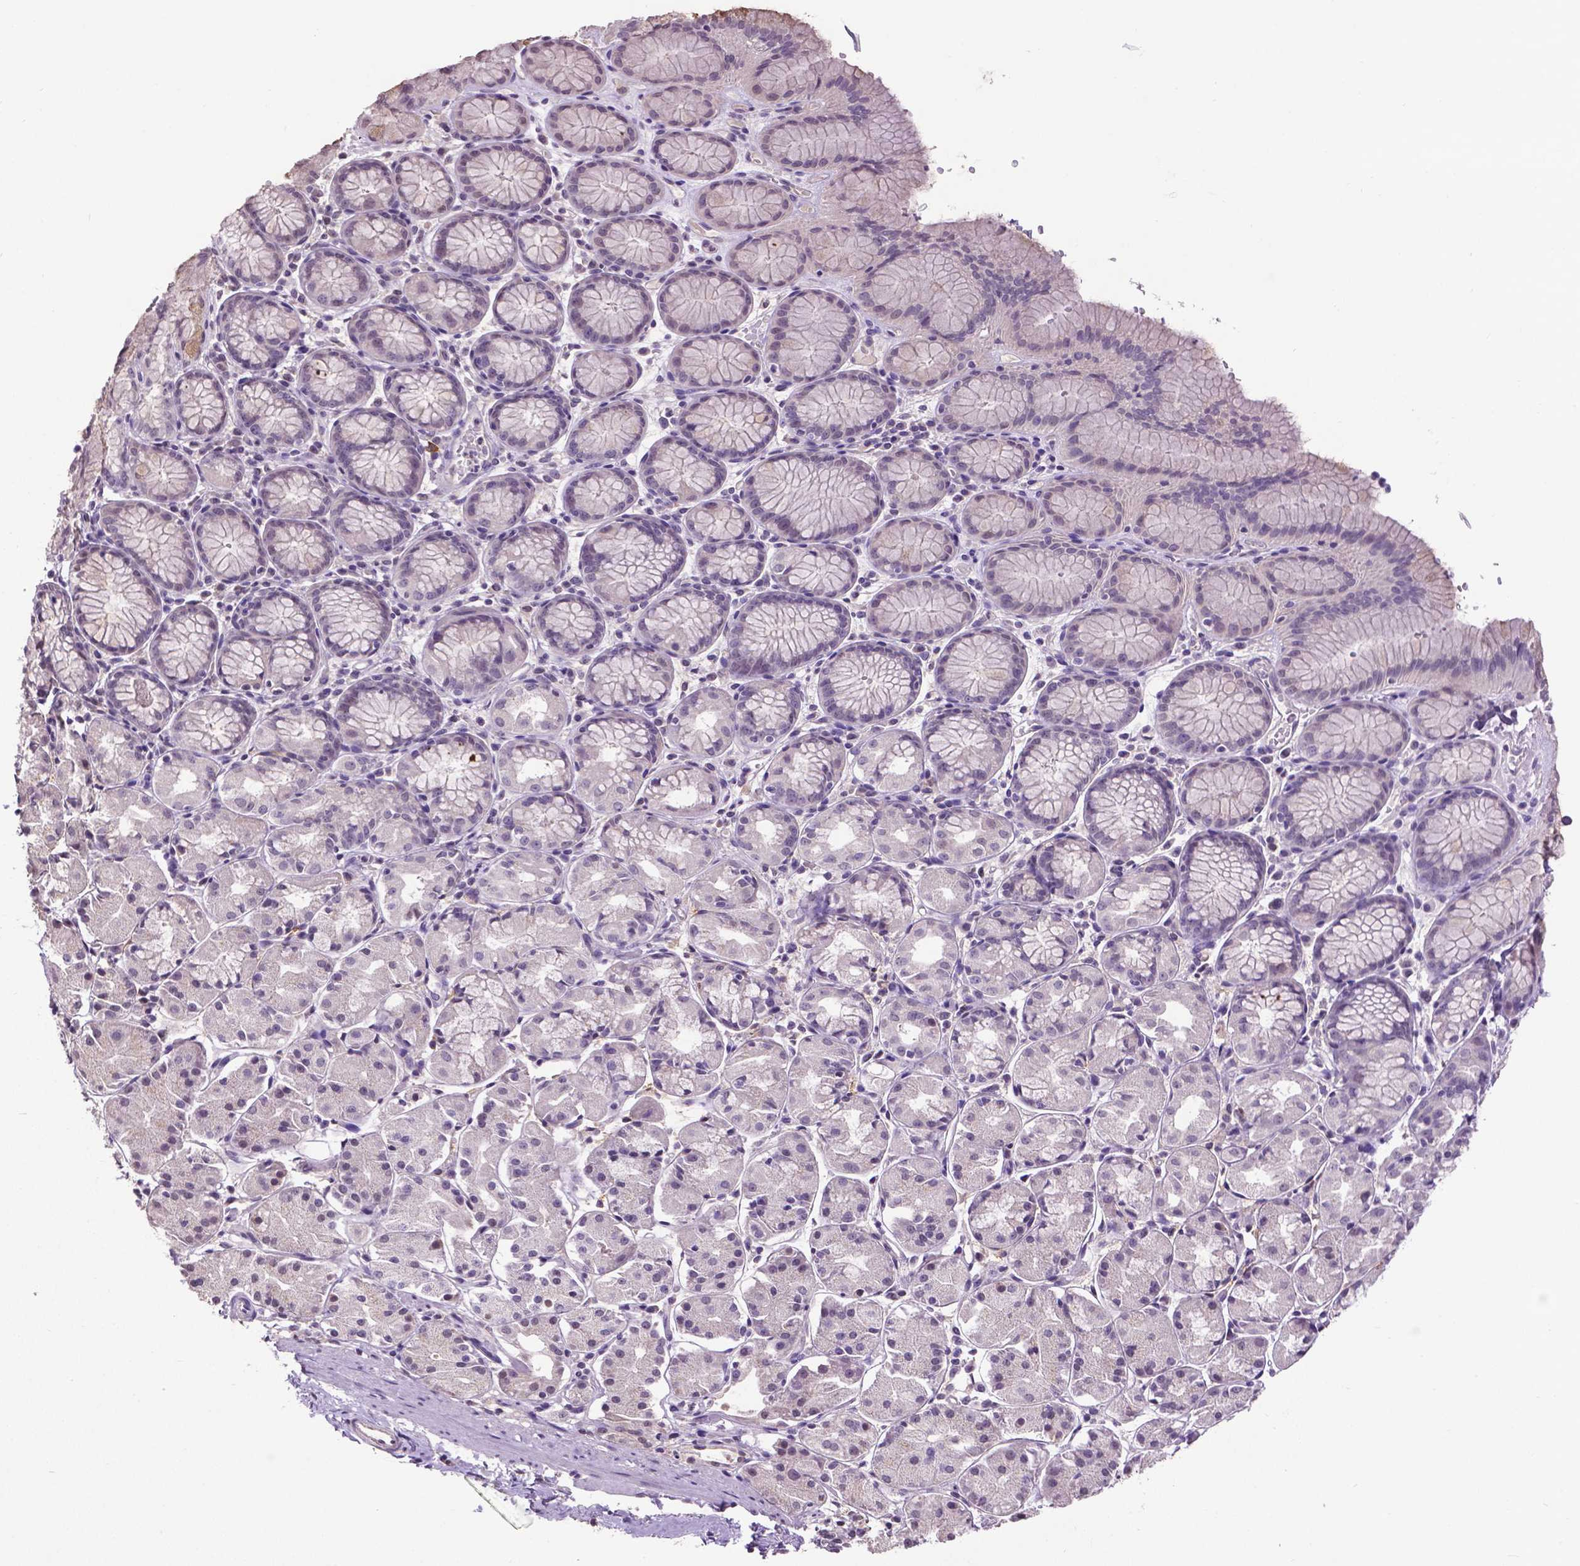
{"staining": {"intensity": "weak", "quantity": "<25%", "location": "cytoplasmic/membranous"}, "tissue": "stomach", "cell_type": "Glandular cells", "image_type": "normal", "snomed": [{"axis": "morphology", "description": "Normal tissue, NOS"}, {"axis": "topography", "description": "Stomach, upper"}], "caption": "Micrograph shows no significant protein expression in glandular cells of unremarkable stomach. (Stains: DAB (3,3'-diaminobenzidine) immunohistochemistry (IHC) with hematoxylin counter stain, Microscopy: brightfield microscopy at high magnification).", "gene": "CPM", "patient": {"sex": "male", "age": 47}}